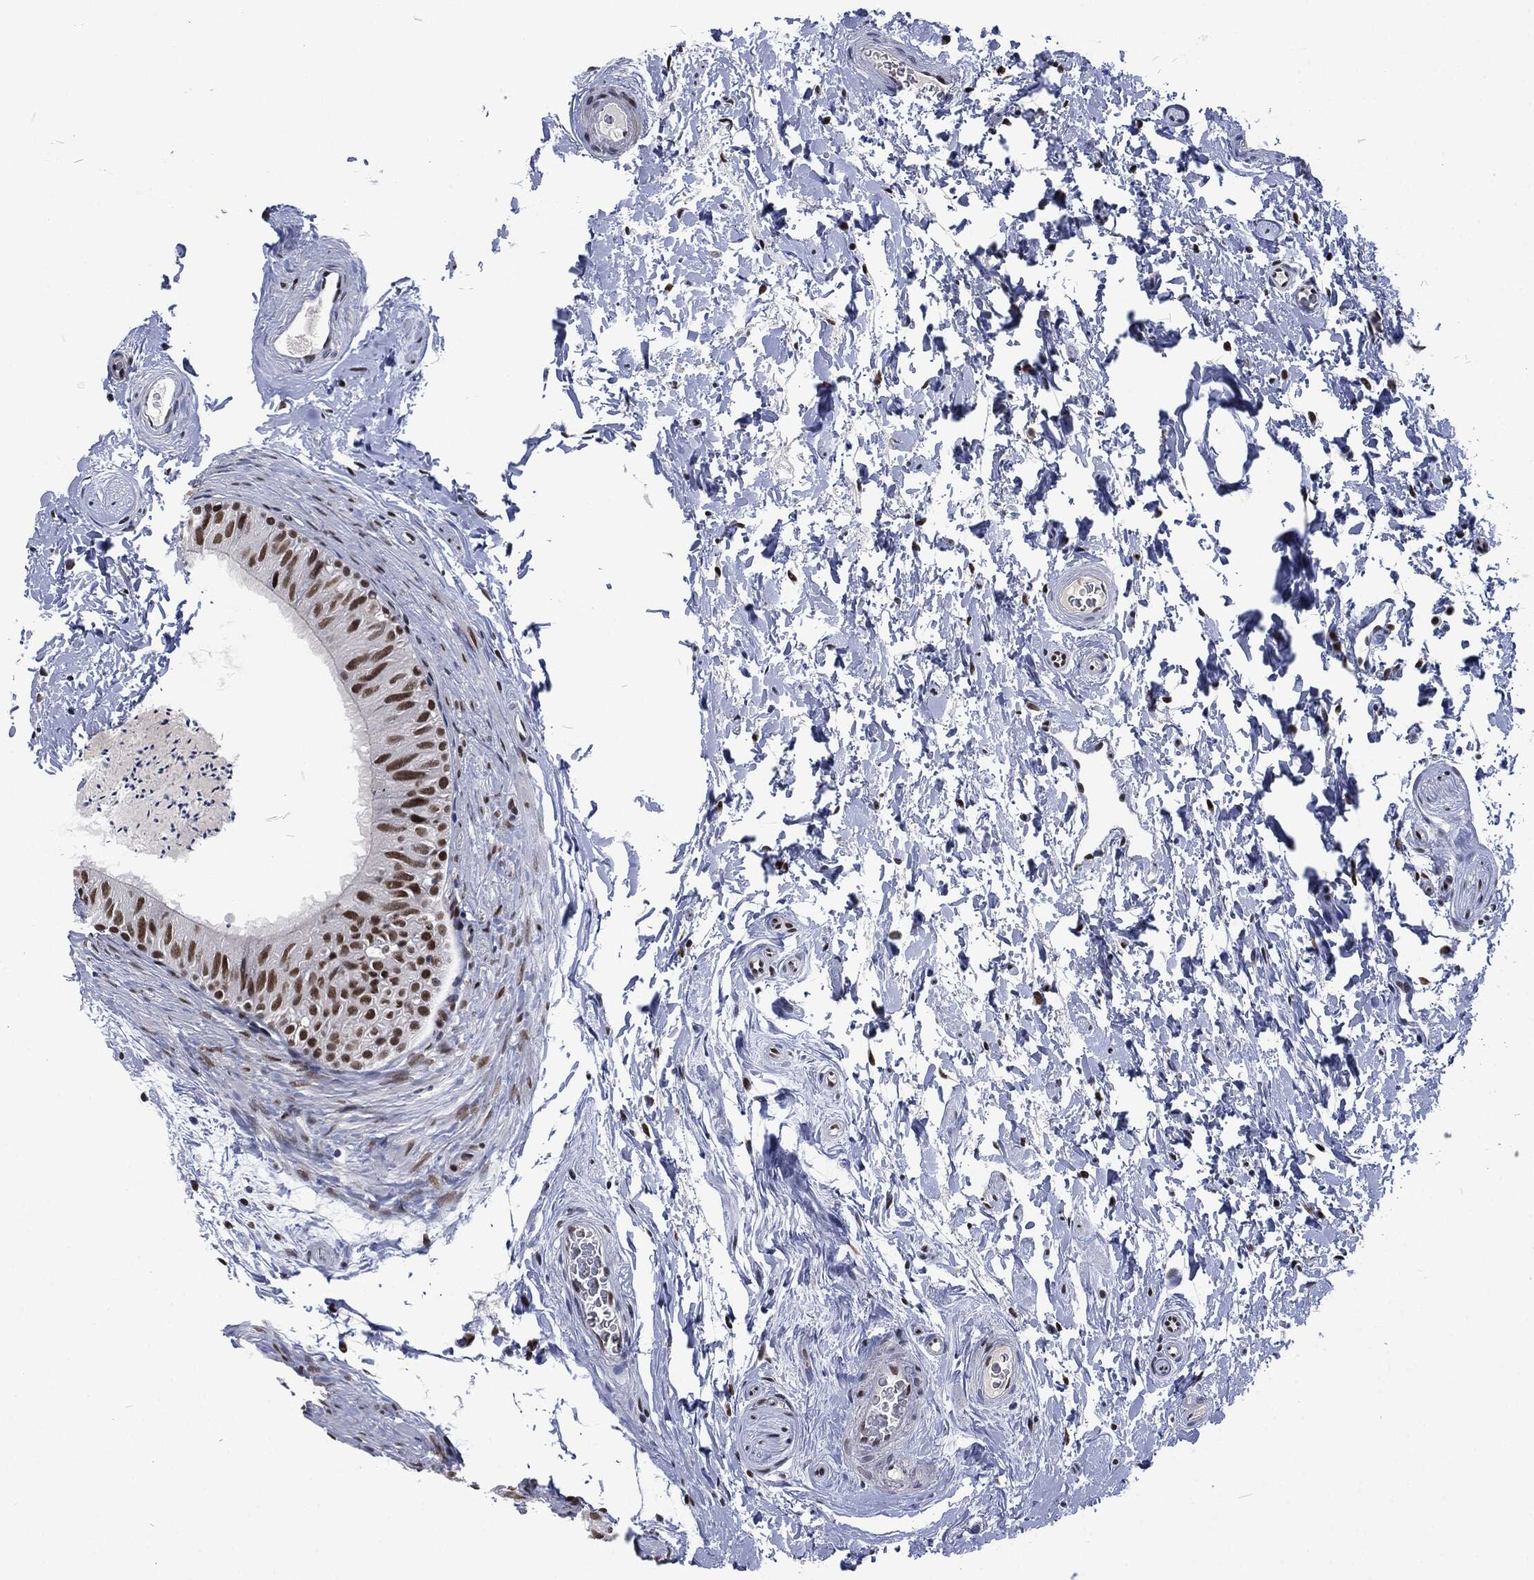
{"staining": {"intensity": "strong", "quantity": "<25%", "location": "nuclear"}, "tissue": "epididymis", "cell_type": "Glandular cells", "image_type": "normal", "snomed": [{"axis": "morphology", "description": "Normal tissue, NOS"}, {"axis": "topography", "description": "Epididymis"}], "caption": "Immunohistochemical staining of benign epididymis reveals medium levels of strong nuclear staining in approximately <25% of glandular cells.", "gene": "DCPS", "patient": {"sex": "male", "age": 34}}